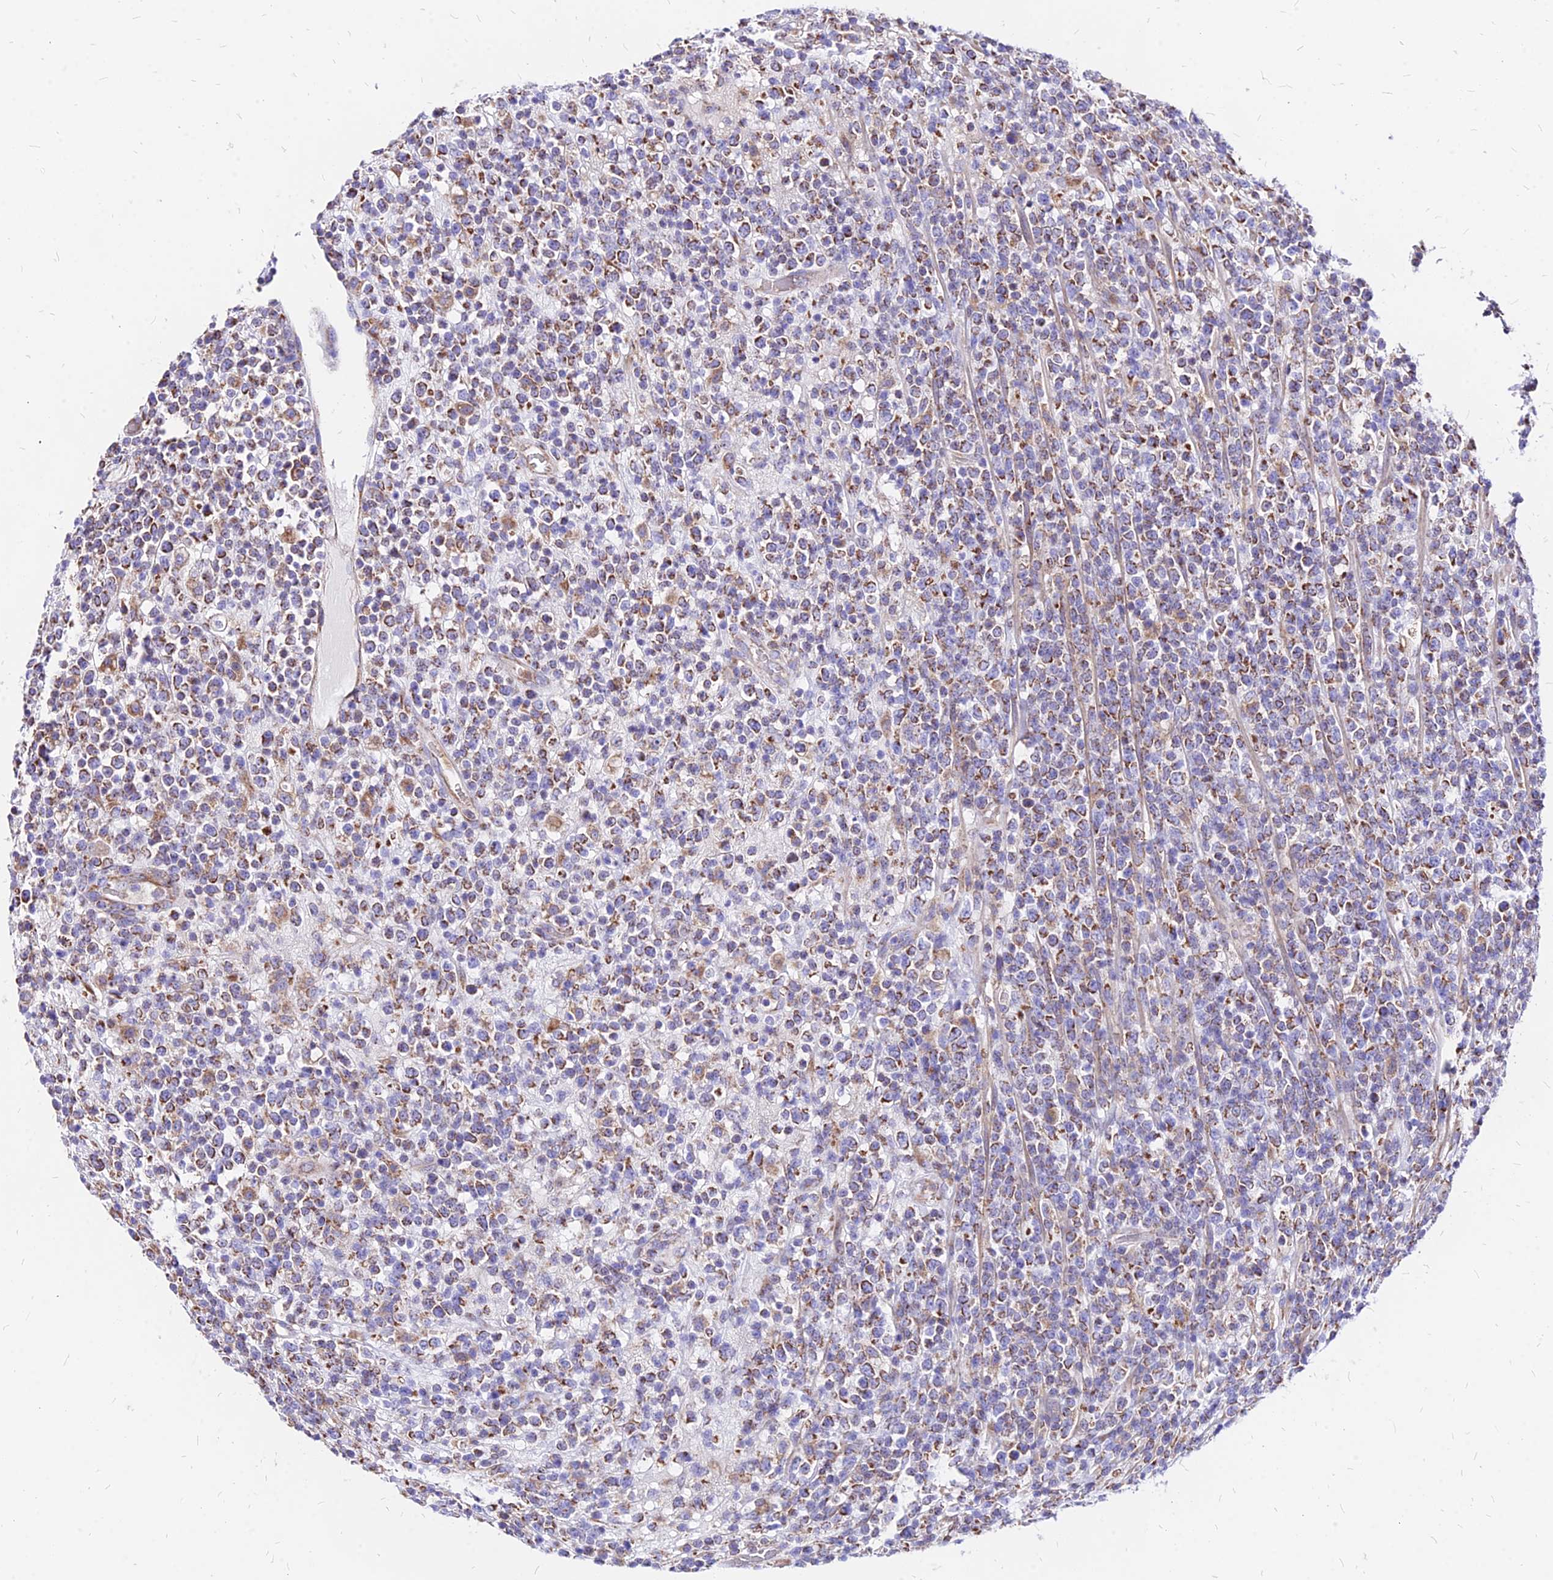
{"staining": {"intensity": "moderate", "quantity": "25%-75%", "location": "cytoplasmic/membranous"}, "tissue": "lymphoma", "cell_type": "Tumor cells", "image_type": "cancer", "snomed": [{"axis": "morphology", "description": "Malignant lymphoma, non-Hodgkin's type, High grade"}, {"axis": "topography", "description": "Colon"}], "caption": "Immunohistochemical staining of lymphoma reveals medium levels of moderate cytoplasmic/membranous protein expression in about 25%-75% of tumor cells.", "gene": "MRPL3", "patient": {"sex": "female", "age": 53}}